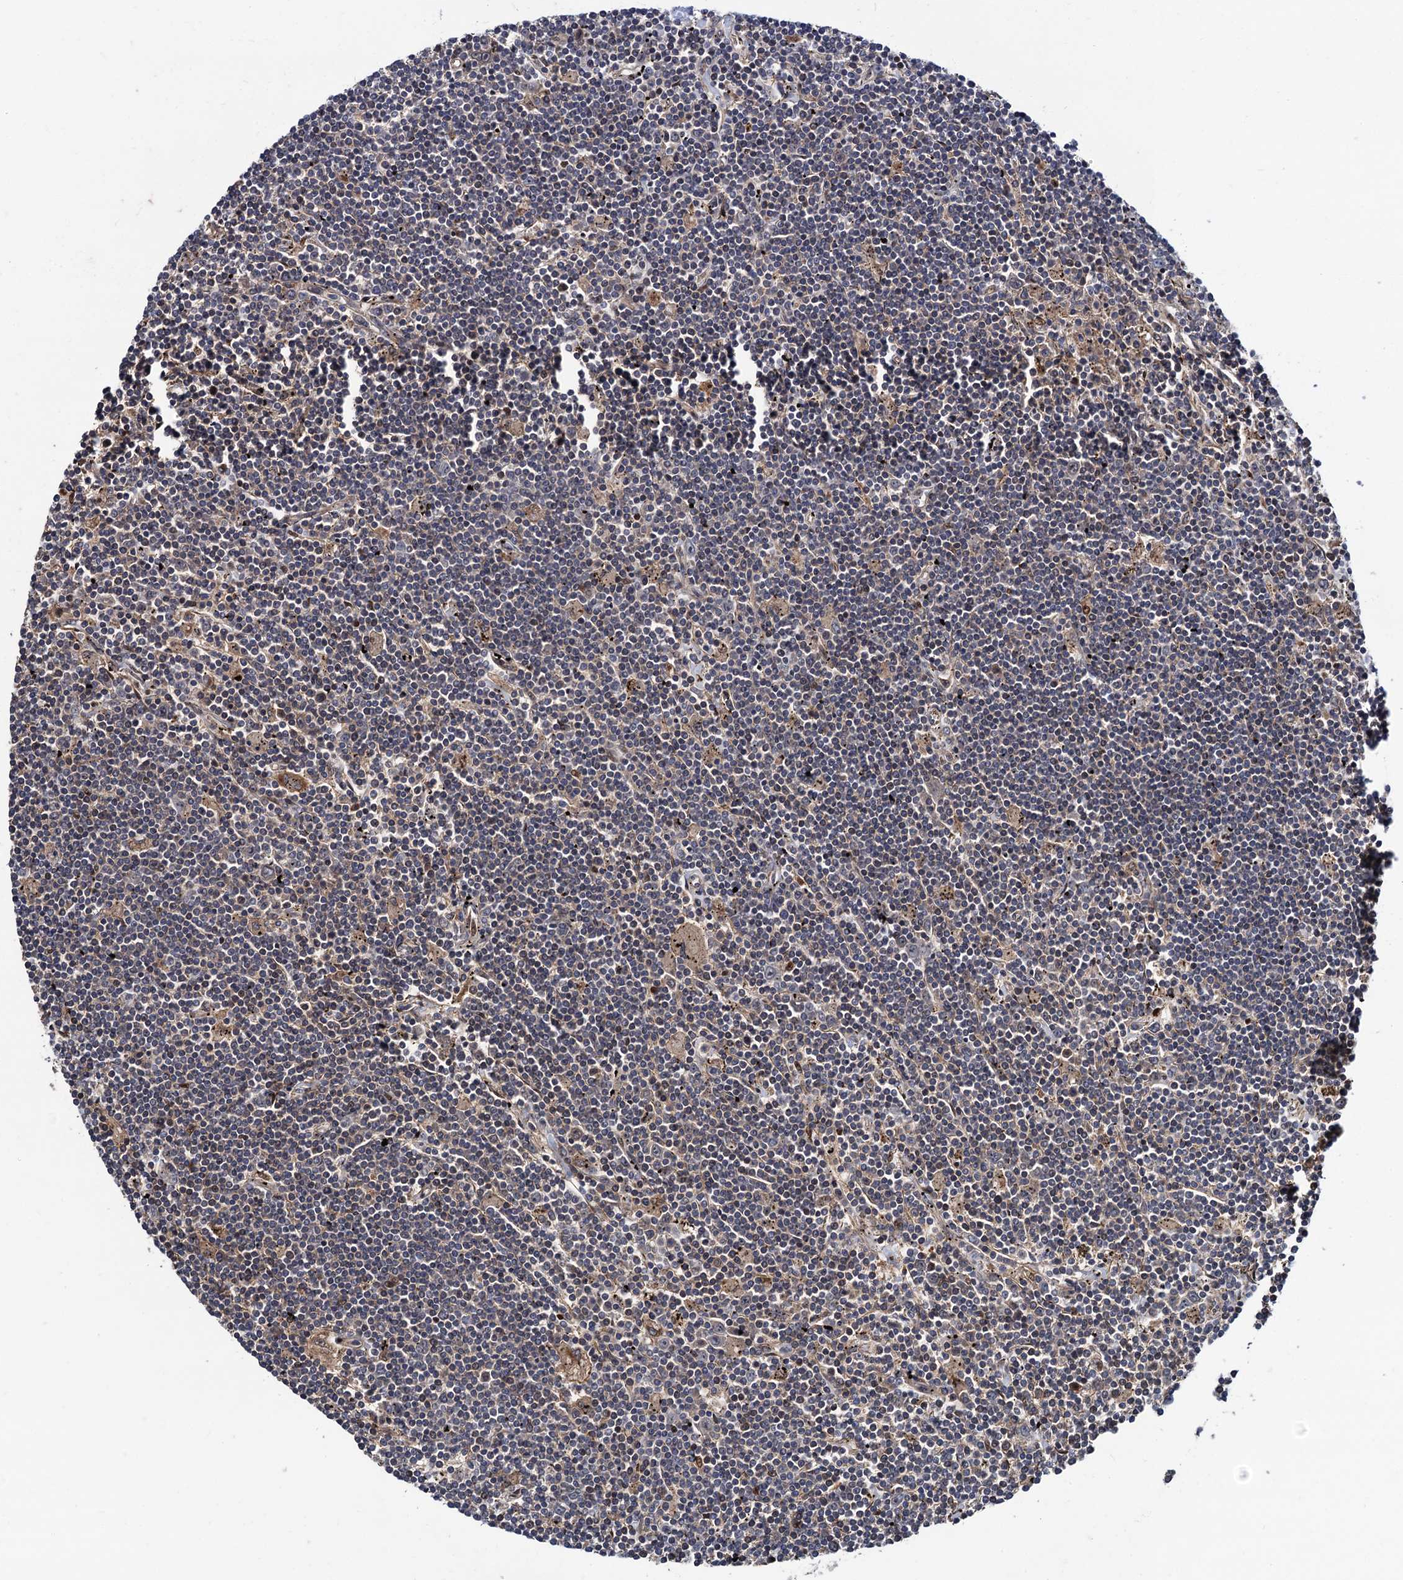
{"staining": {"intensity": "moderate", "quantity": "<25%", "location": "cytoplasmic/membranous"}, "tissue": "lymphoma", "cell_type": "Tumor cells", "image_type": "cancer", "snomed": [{"axis": "morphology", "description": "Malignant lymphoma, non-Hodgkin's type, Low grade"}, {"axis": "topography", "description": "Spleen"}], "caption": "Malignant lymphoma, non-Hodgkin's type (low-grade) was stained to show a protein in brown. There is low levels of moderate cytoplasmic/membranous positivity in approximately <25% of tumor cells.", "gene": "KXD1", "patient": {"sex": "male", "age": 76}}